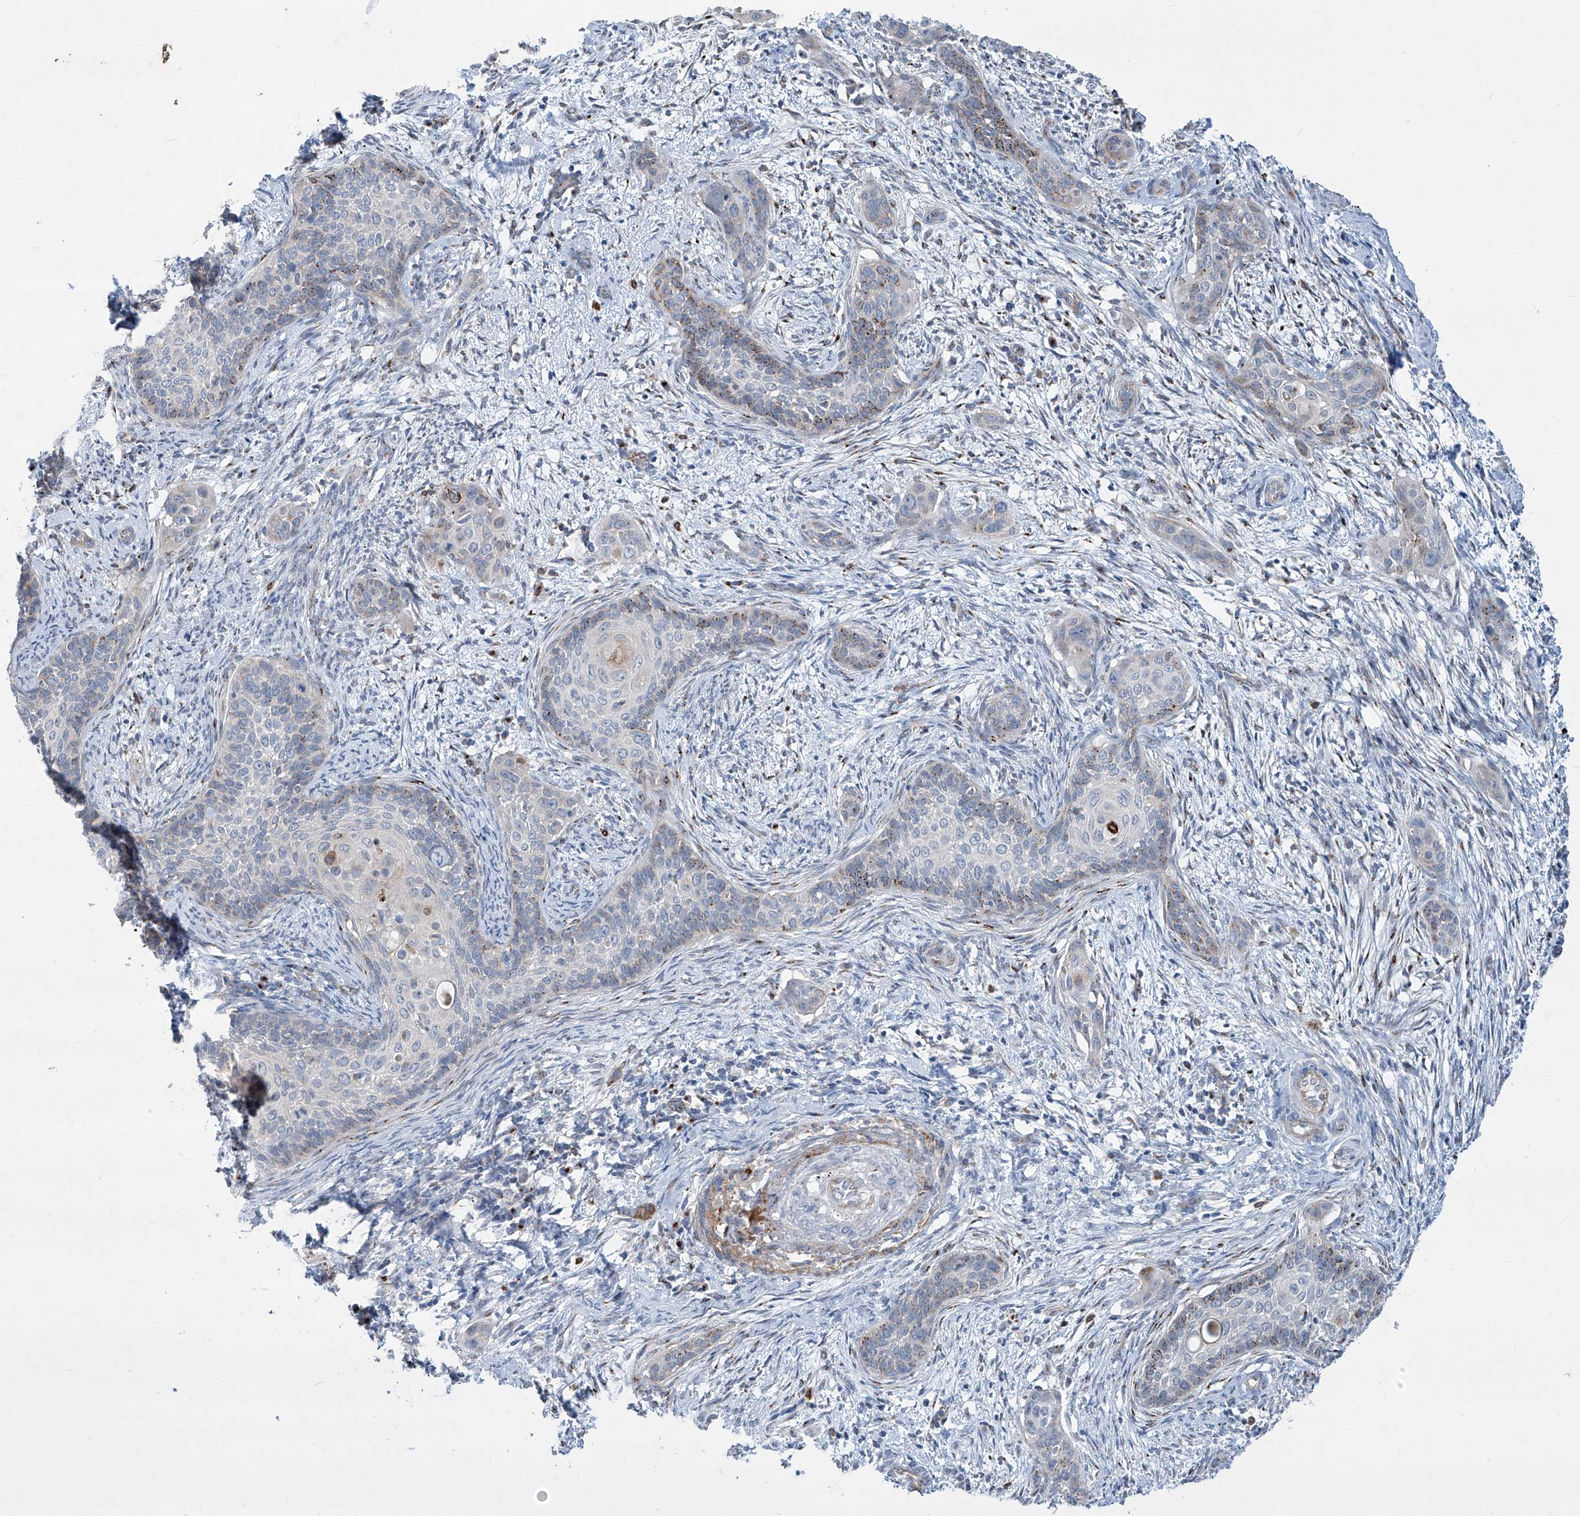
{"staining": {"intensity": "negative", "quantity": "none", "location": "none"}, "tissue": "cervical cancer", "cell_type": "Tumor cells", "image_type": "cancer", "snomed": [{"axis": "morphology", "description": "Squamous cell carcinoma, NOS"}, {"axis": "topography", "description": "Cervix"}], "caption": "A photomicrograph of cervical cancer (squamous cell carcinoma) stained for a protein exhibits no brown staining in tumor cells.", "gene": "CDH5", "patient": {"sex": "female", "age": 33}}